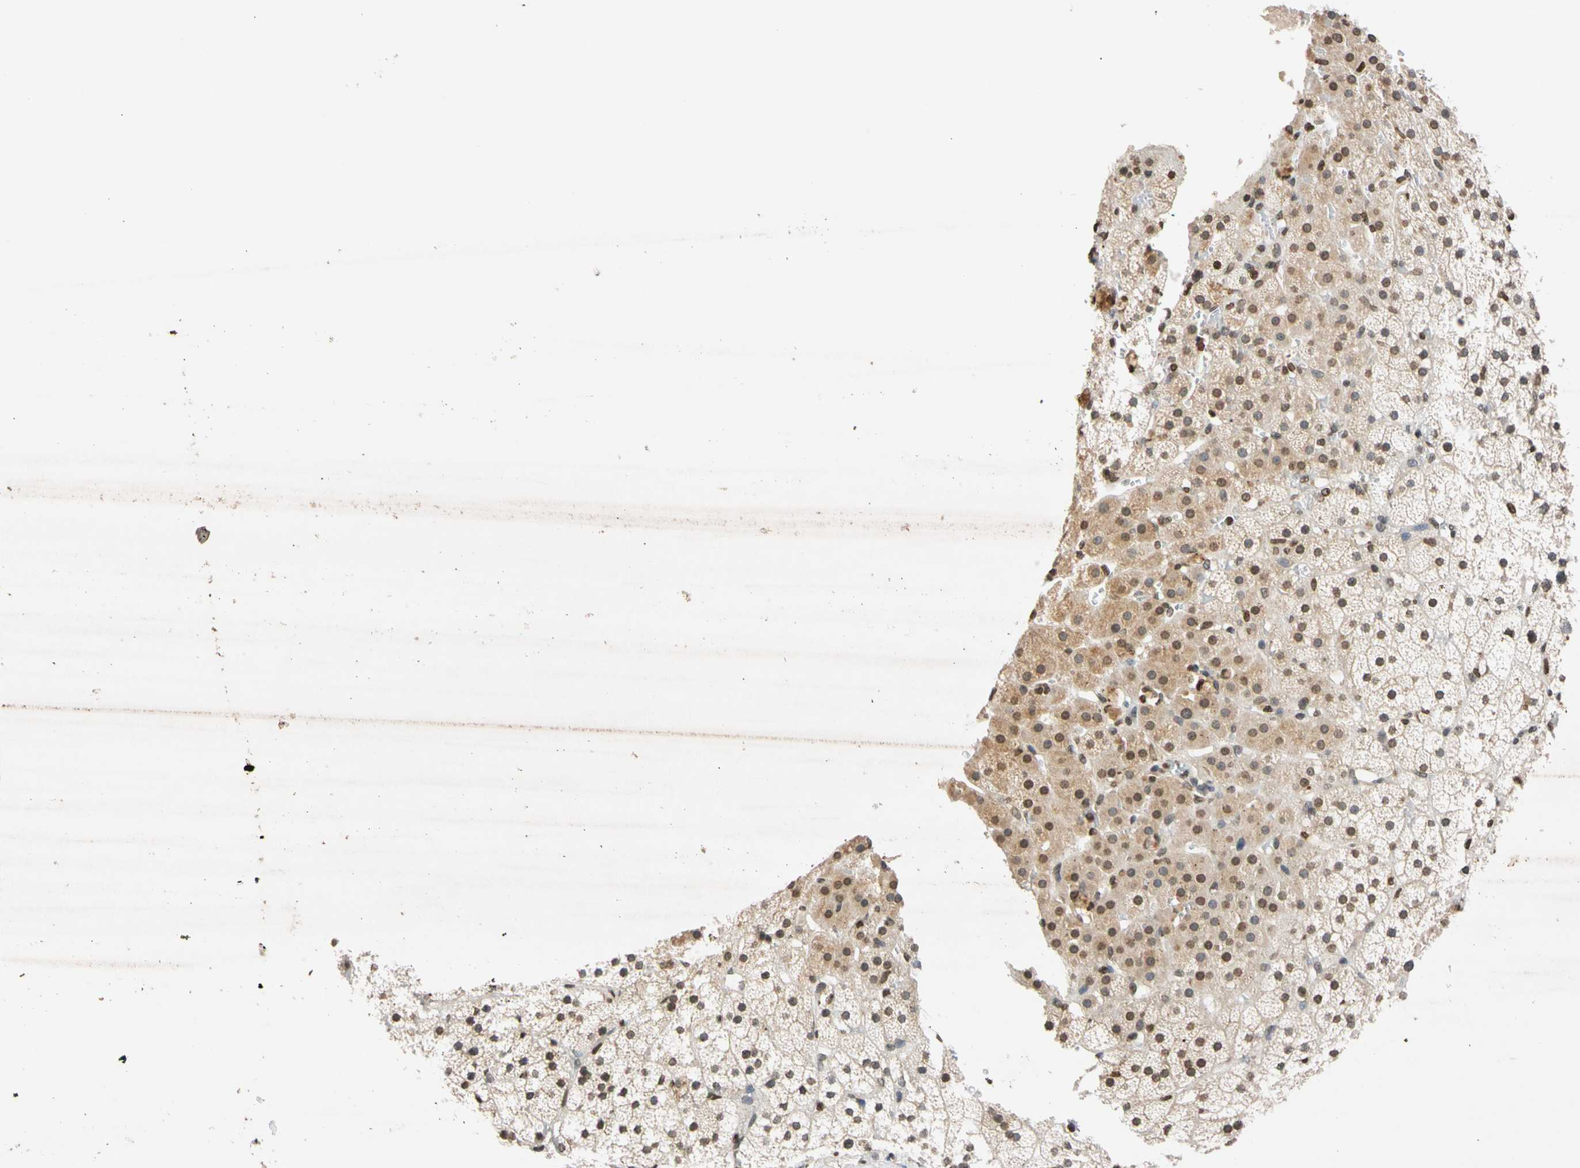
{"staining": {"intensity": "weak", "quantity": "25%-75%", "location": "cytoplasmic/membranous,nuclear"}, "tissue": "adrenal gland", "cell_type": "Glandular cells", "image_type": "normal", "snomed": [{"axis": "morphology", "description": "Normal tissue, NOS"}, {"axis": "topography", "description": "Adrenal gland"}], "caption": "A brown stain labels weak cytoplasmic/membranous,nuclear expression of a protein in glandular cells of benign adrenal gland.", "gene": "GPX4", "patient": {"sex": "male", "age": 35}}